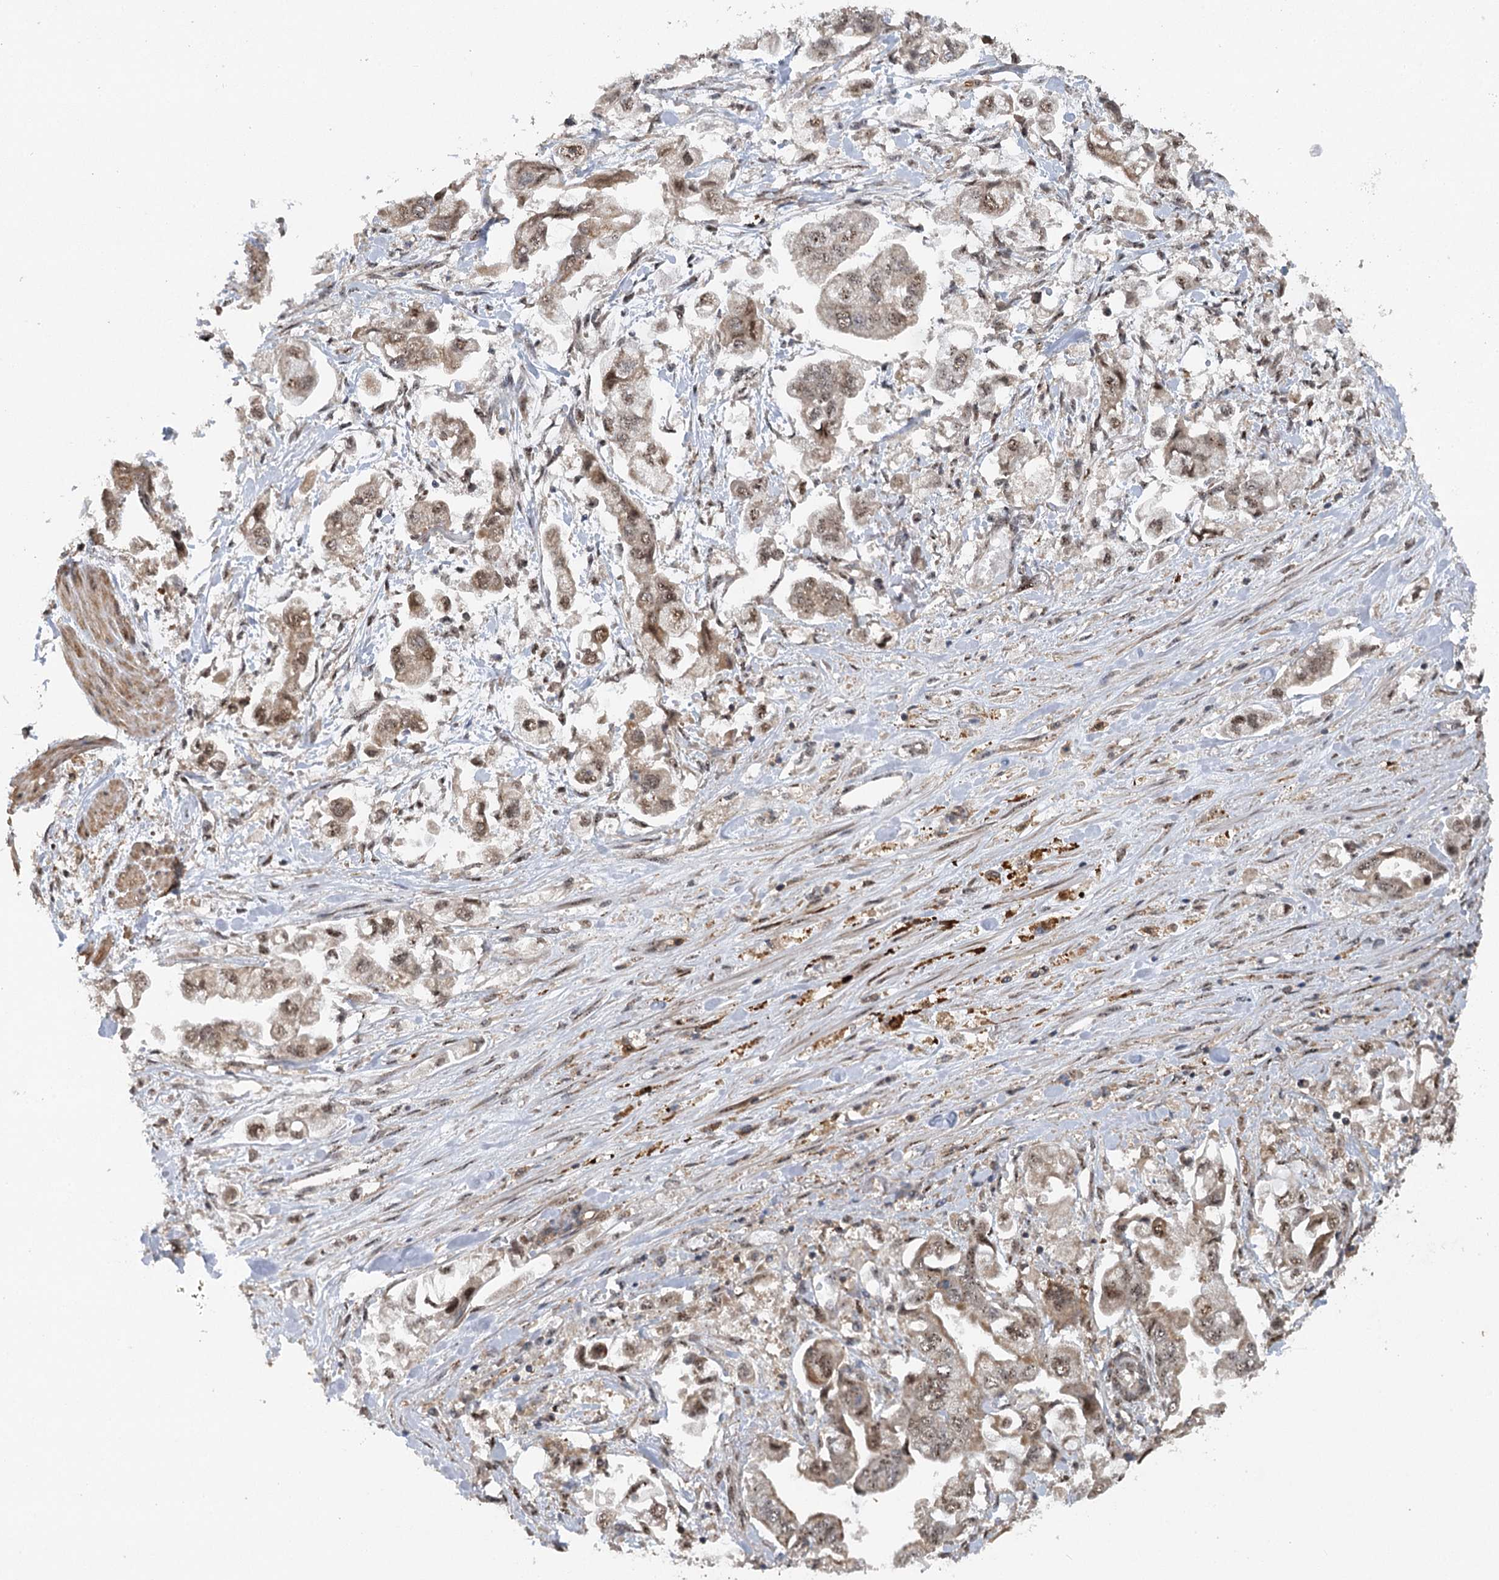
{"staining": {"intensity": "weak", "quantity": ">75%", "location": "cytoplasmic/membranous,nuclear"}, "tissue": "stomach cancer", "cell_type": "Tumor cells", "image_type": "cancer", "snomed": [{"axis": "morphology", "description": "Adenocarcinoma, NOS"}, {"axis": "topography", "description": "Stomach"}], "caption": "The photomicrograph demonstrates immunohistochemical staining of stomach cancer. There is weak cytoplasmic/membranous and nuclear staining is seen in about >75% of tumor cells.", "gene": "C12orf4", "patient": {"sex": "male", "age": 62}}